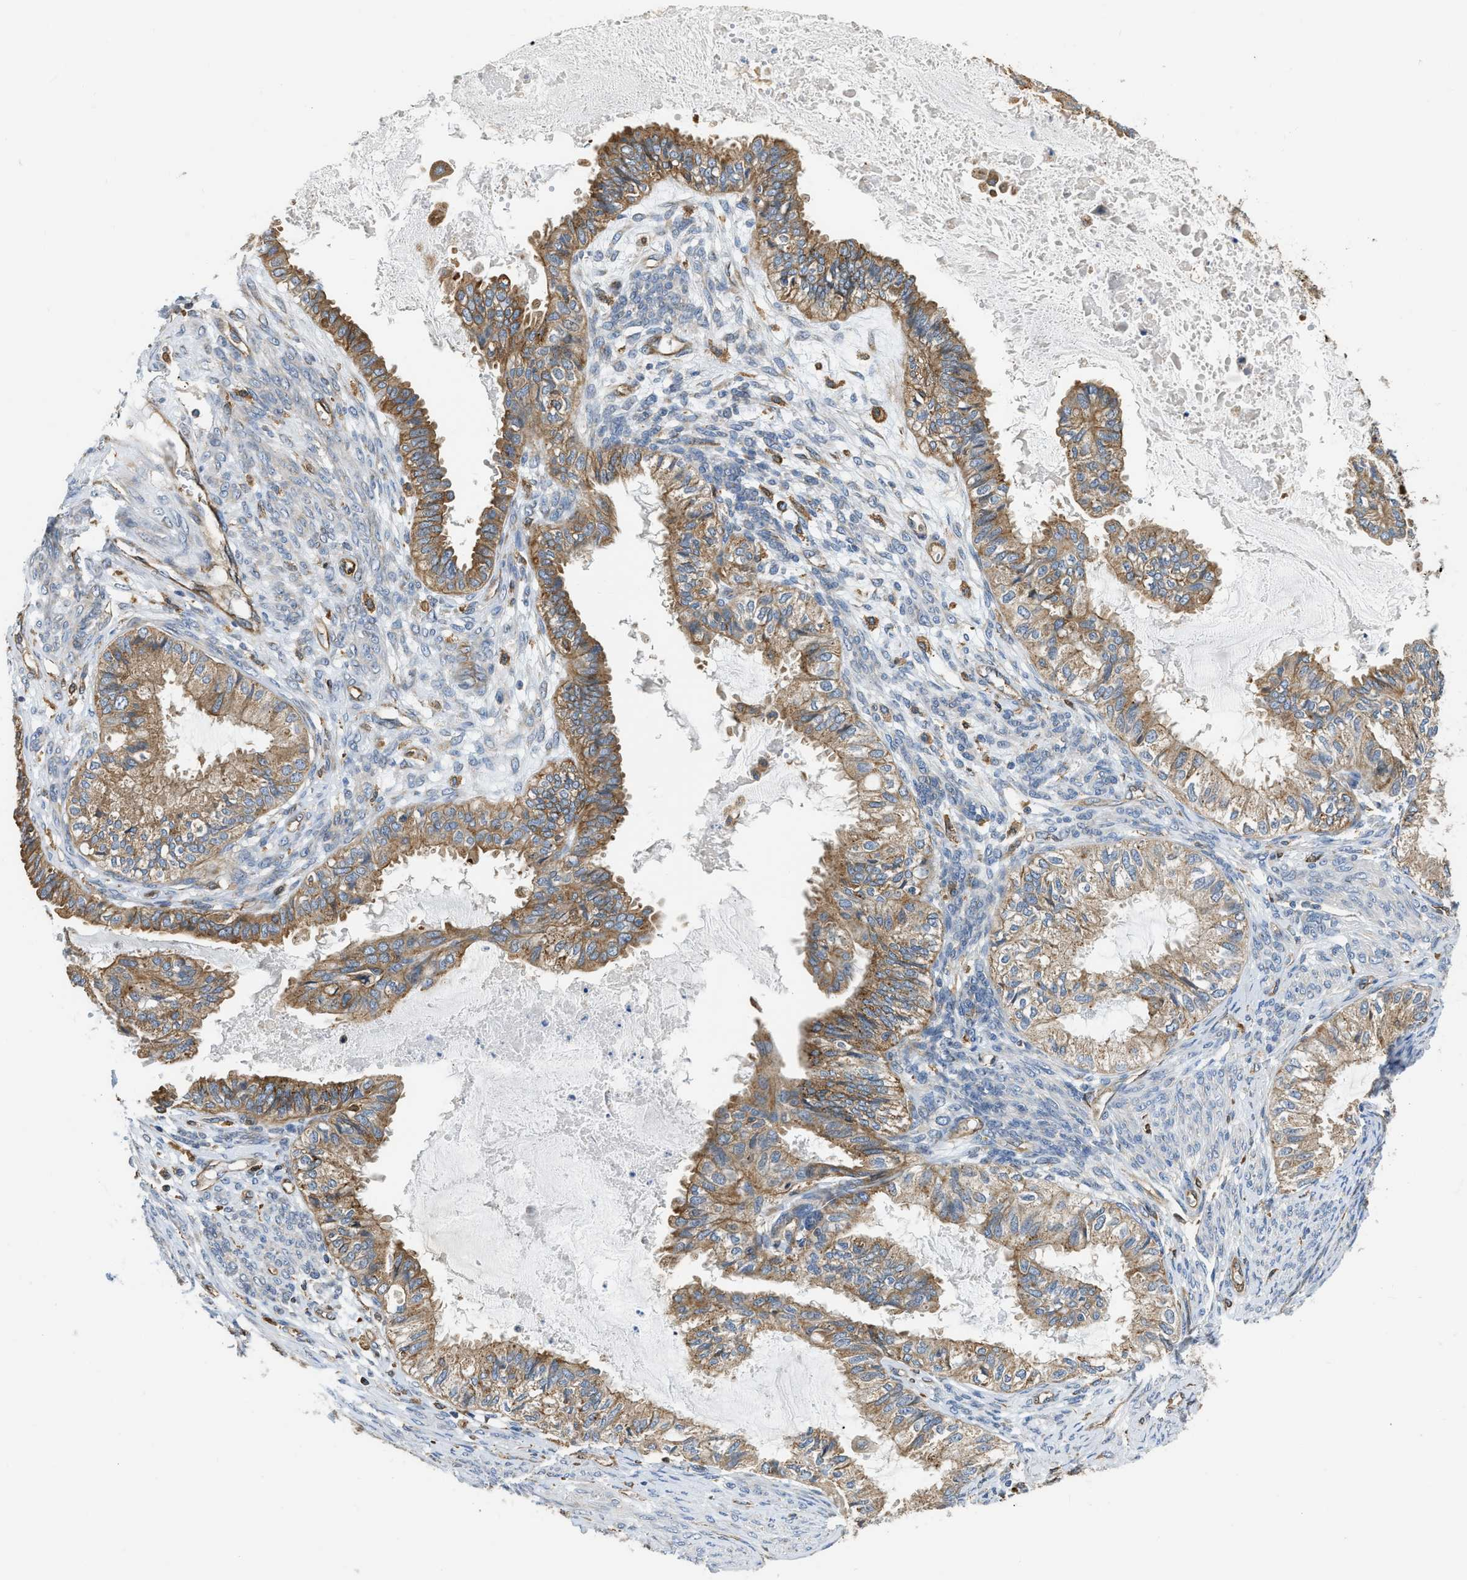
{"staining": {"intensity": "moderate", "quantity": ">75%", "location": "cytoplasmic/membranous"}, "tissue": "cervical cancer", "cell_type": "Tumor cells", "image_type": "cancer", "snomed": [{"axis": "morphology", "description": "Normal tissue, NOS"}, {"axis": "morphology", "description": "Adenocarcinoma, NOS"}, {"axis": "topography", "description": "Cervix"}, {"axis": "topography", "description": "Endometrium"}], "caption": "This is an image of immunohistochemistry (IHC) staining of cervical cancer, which shows moderate staining in the cytoplasmic/membranous of tumor cells.", "gene": "FLNB", "patient": {"sex": "female", "age": 86}}